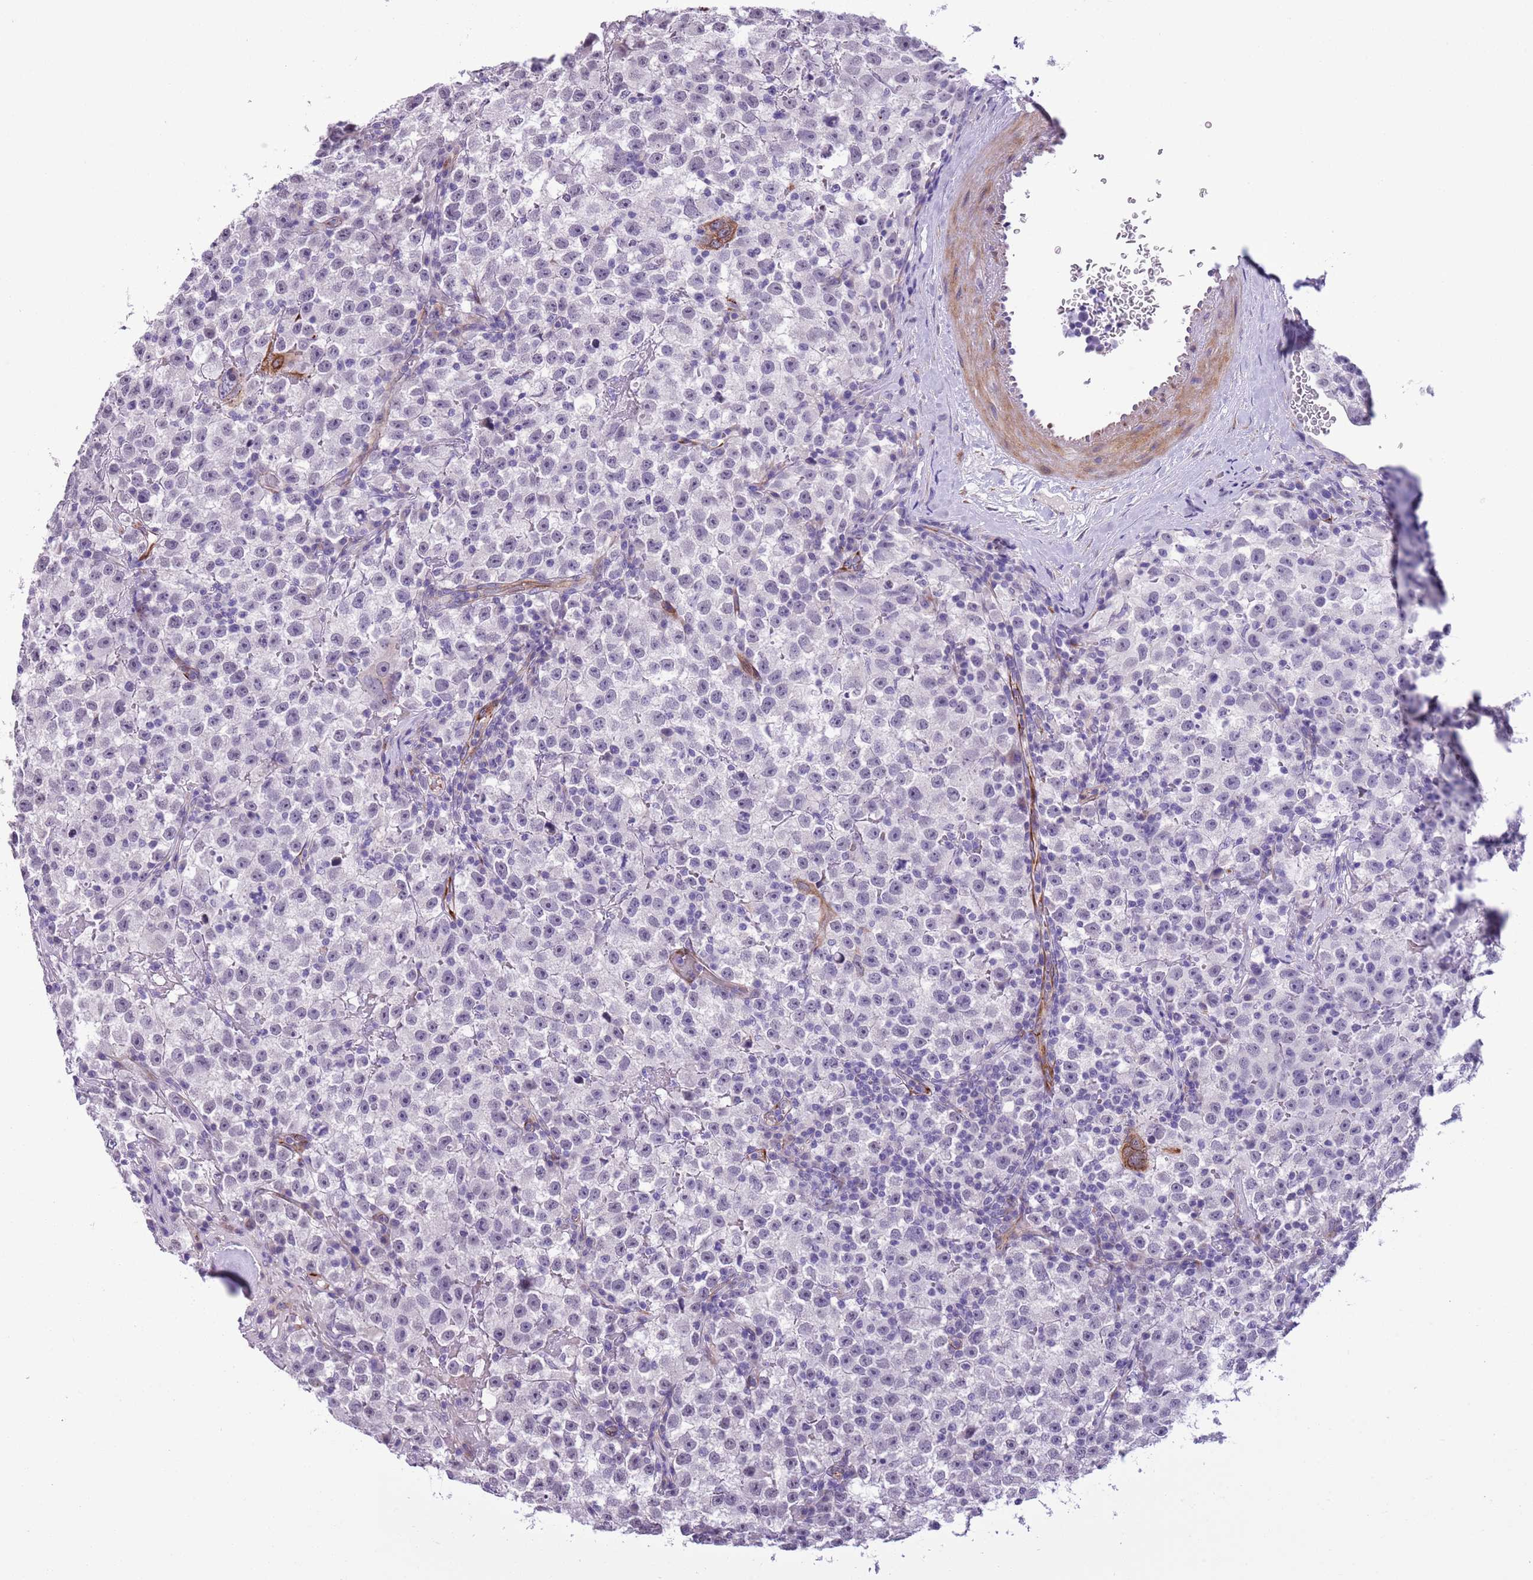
{"staining": {"intensity": "negative", "quantity": "none", "location": "none"}, "tissue": "testis cancer", "cell_type": "Tumor cells", "image_type": "cancer", "snomed": [{"axis": "morphology", "description": "Seminoma, NOS"}, {"axis": "topography", "description": "Testis"}], "caption": "Immunohistochemical staining of seminoma (testis) displays no significant expression in tumor cells.", "gene": "MRPL32", "patient": {"sex": "male", "age": 22}}